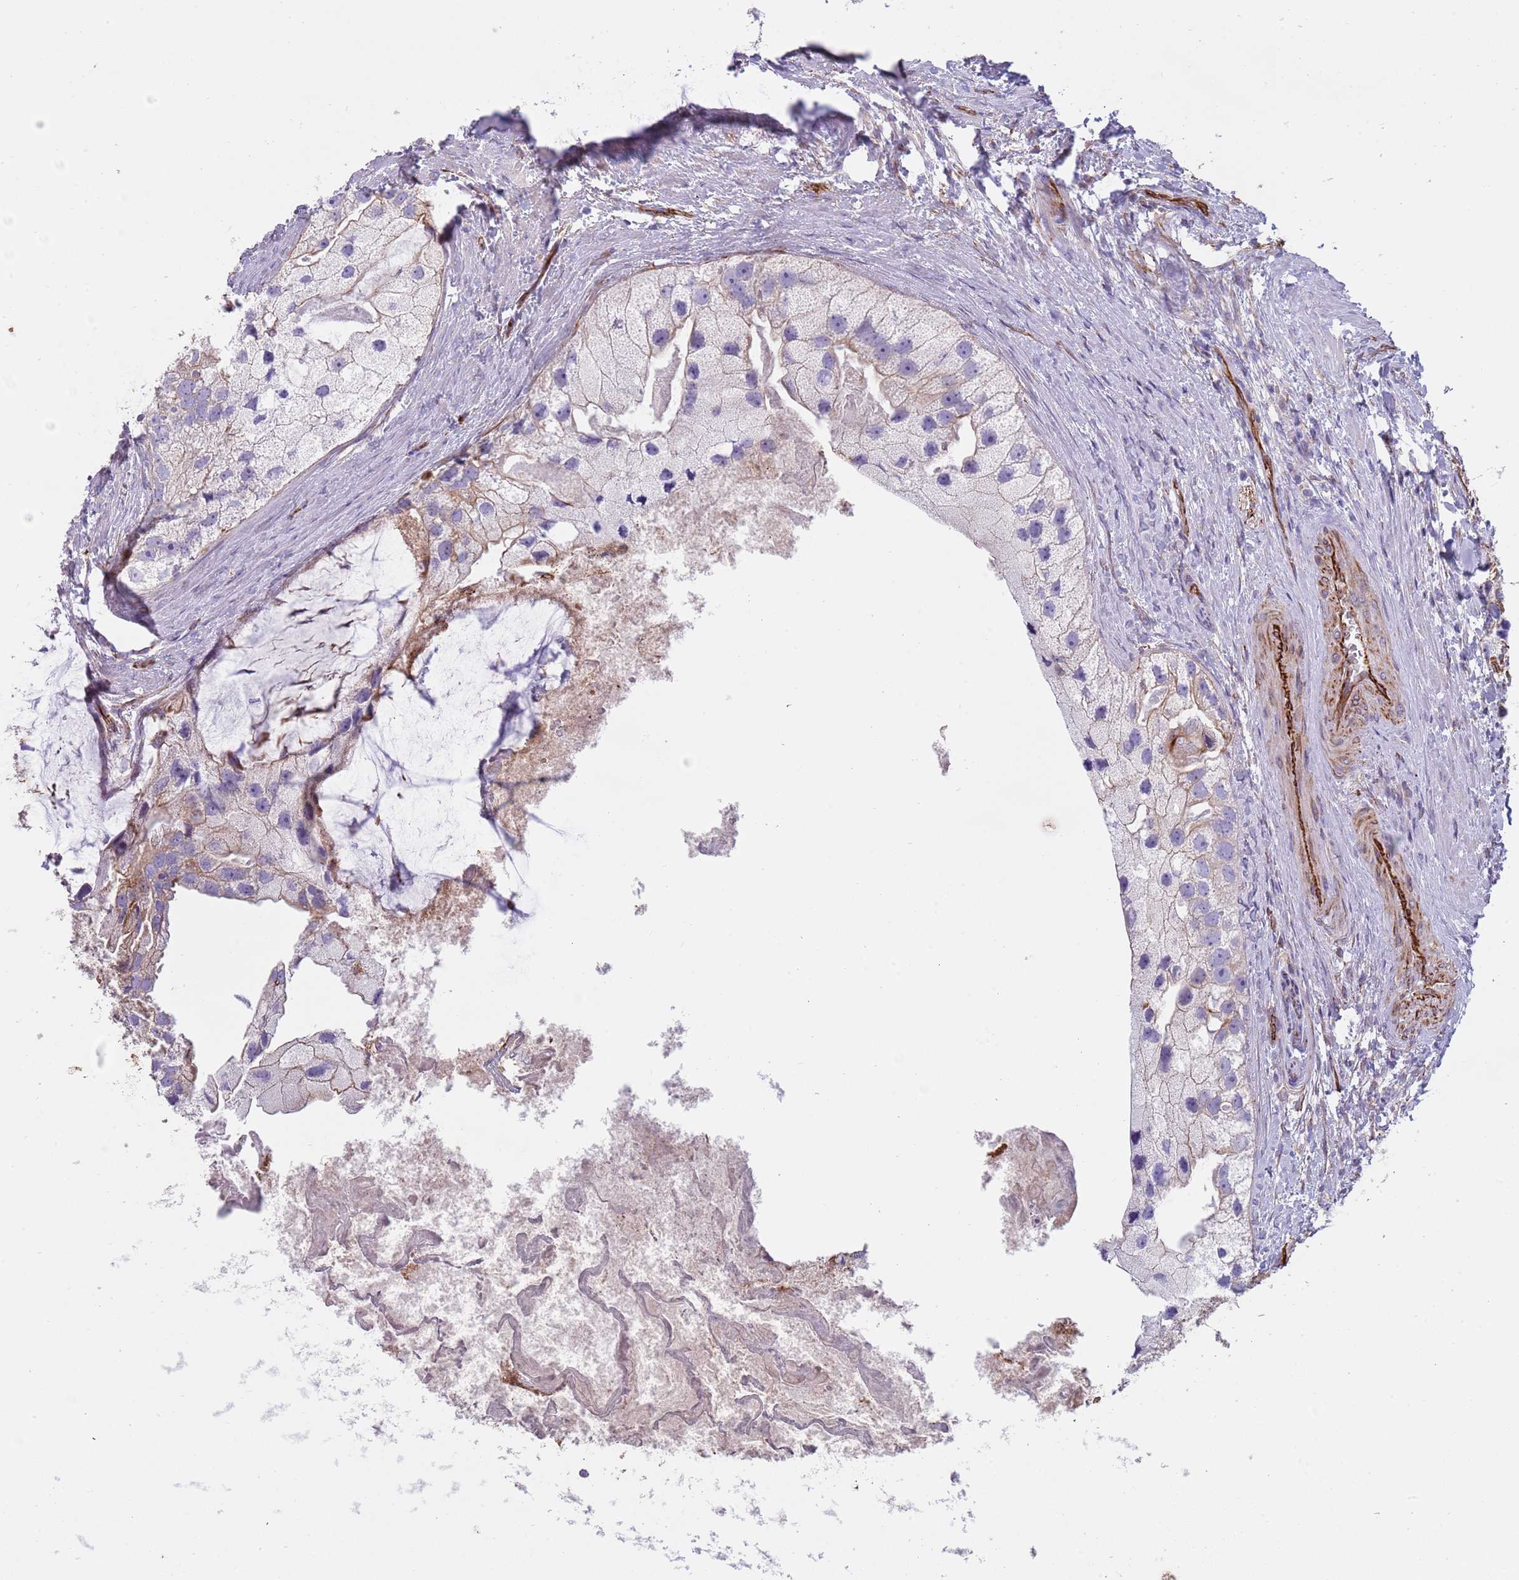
{"staining": {"intensity": "moderate", "quantity": "<25%", "location": "cytoplasmic/membranous"}, "tissue": "prostate cancer", "cell_type": "Tumor cells", "image_type": "cancer", "snomed": [{"axis": "morphology", "description": "Adenocarcinoma, High grade"}, {"axis": "topography", "description": "Prostate"}], "caption": "Prostate cancer (adenocarcinoma (high-grade)) was stained to show a protein in brown. There is low levels of moderate cytoplasmic/membranous staining in approximately <25% of tumor cells.", "gene": "MOGAT1", "patient": {"sex": "male", "age": 62}}